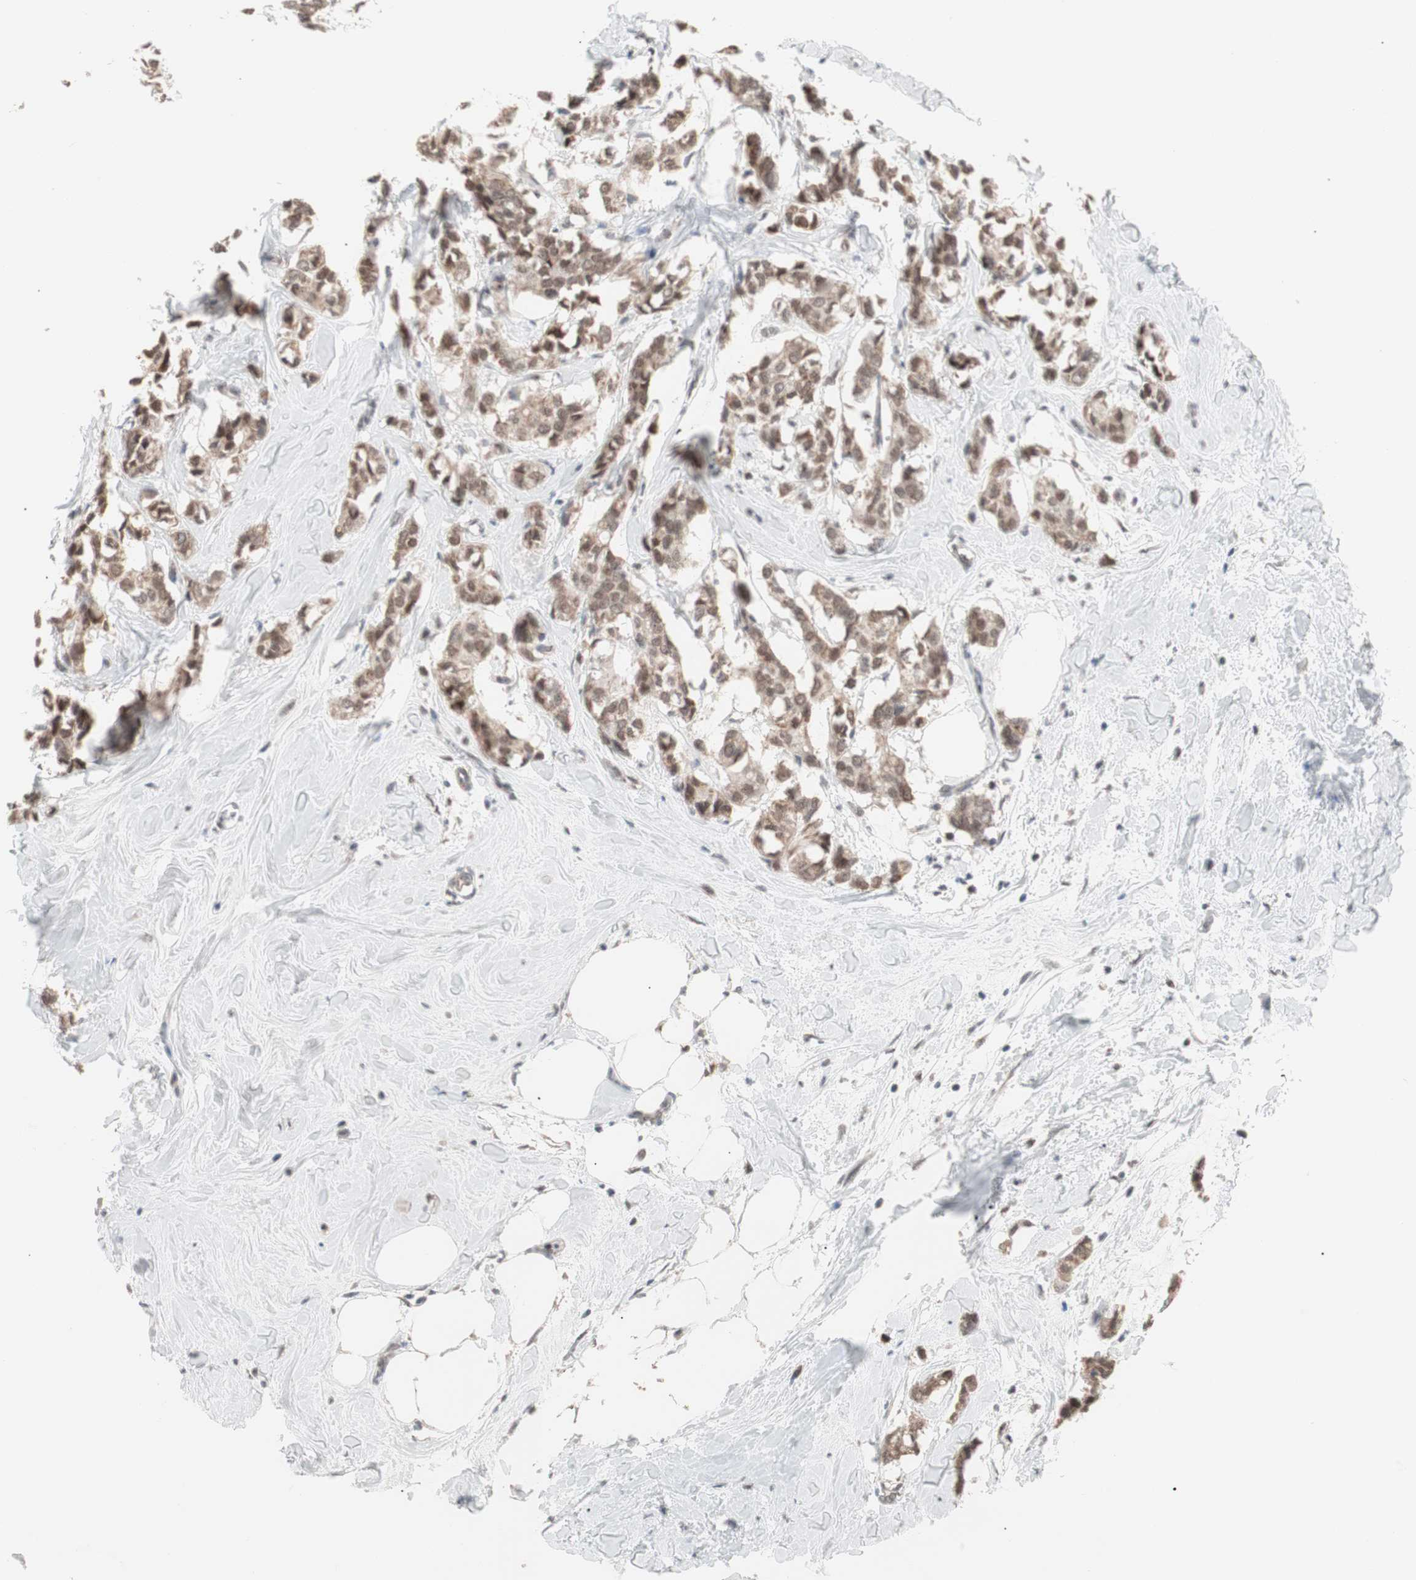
{"staining": {"intensity": "moderate", "quantity": ">75%", "location": "nuclear"}, "tissue": "breast cancer", "cell_type": "Tumor cells", "image_type": "cancer", "snomed": [{"axis": "morphology", "description": "Duct carcinoma"}, {"axis": "topography", "description": "Breast"}], "caption": "IHC micrograph of human breast cancer (invasive ductal carcinoma) stained for a protein (brown), which shows medium levels of moderate nuclear expression in about >75% of tumor cells.", "gene": "LIG3", "patient": {"sex": "female", "age": 84}}